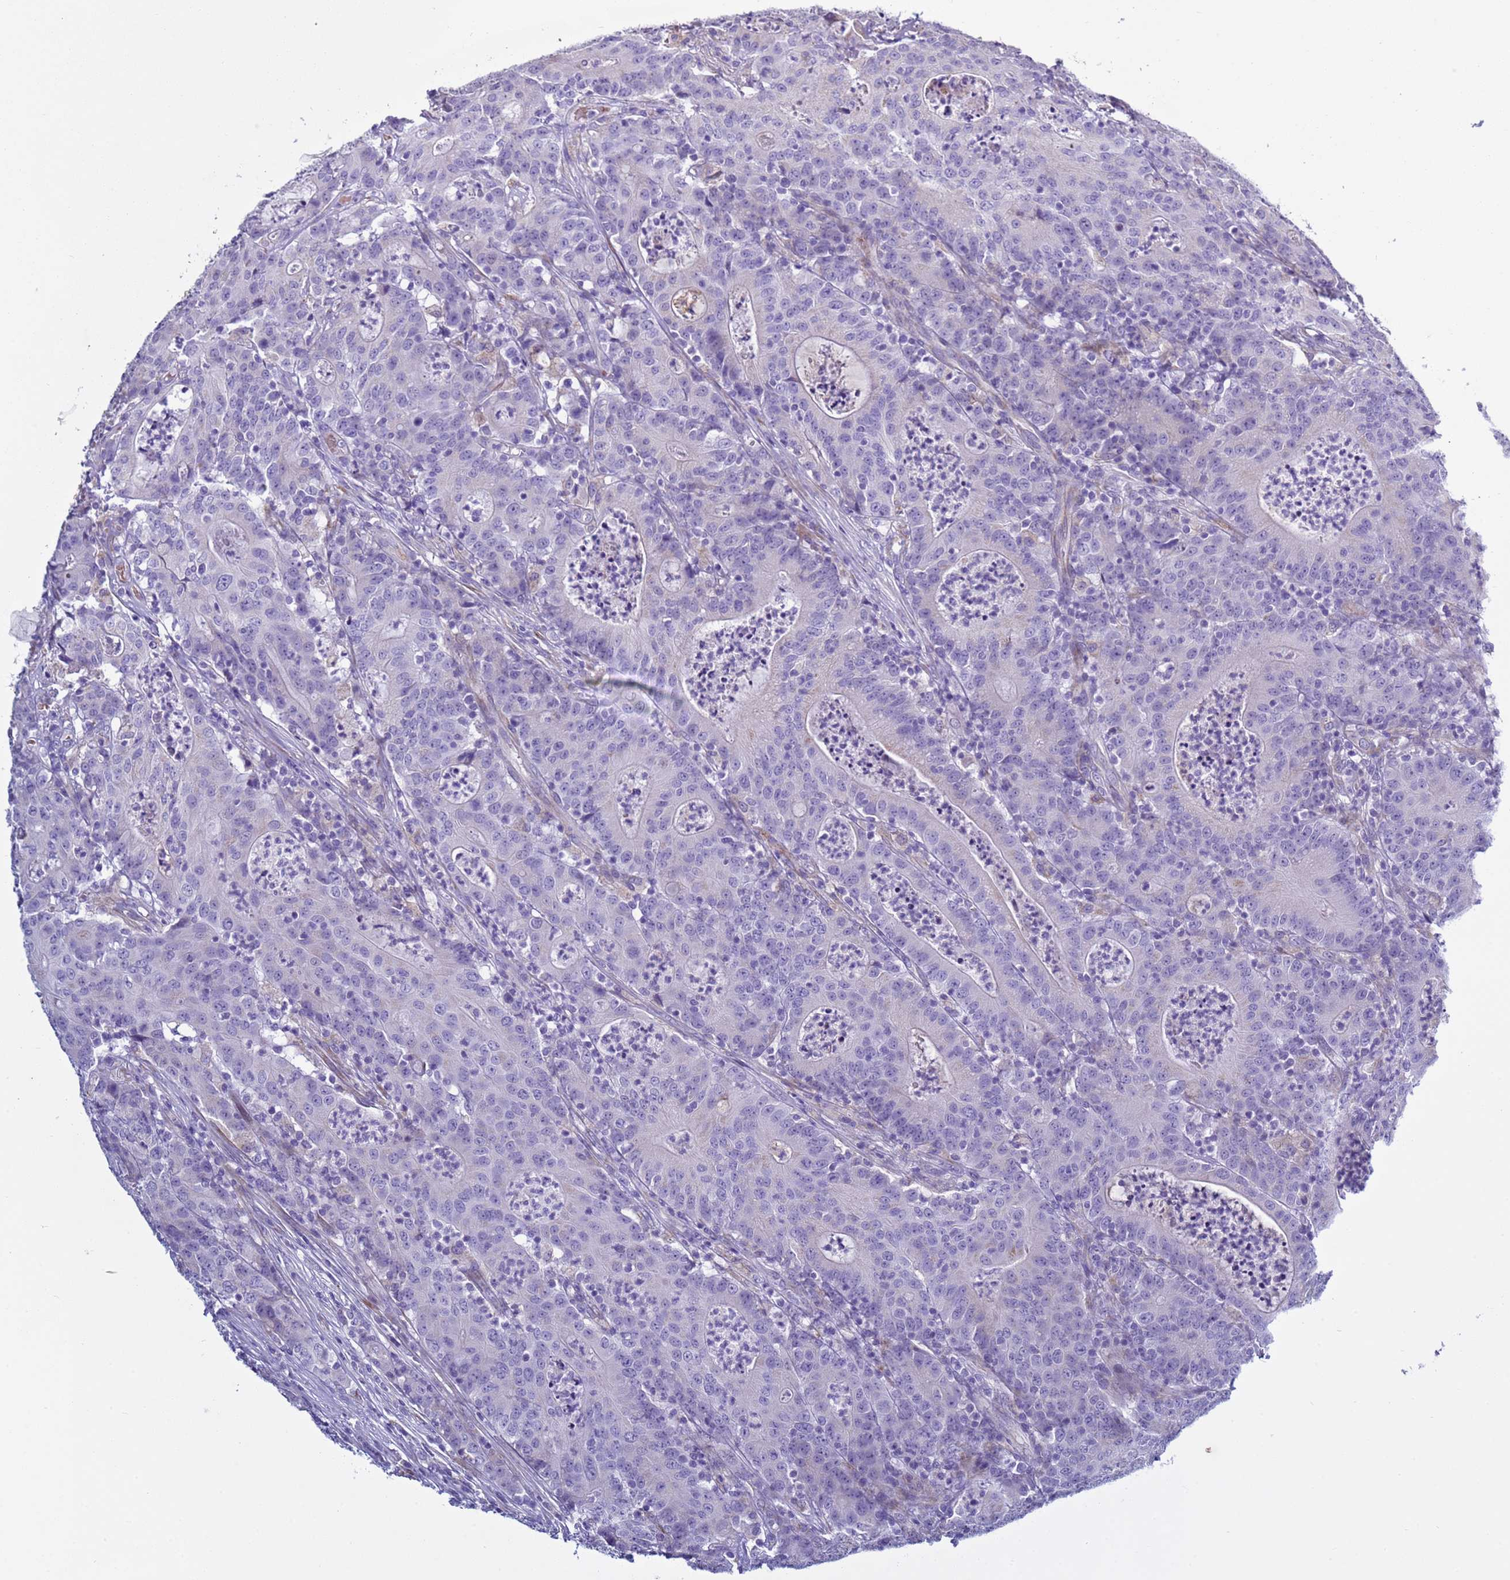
{"staining": {"intensity": "negative", "quantity": "none", "location": "none"}, "tissue": "colorectal cancer", "cell_type": "Tumor cells", "image_type": "cancer", "snomed": [{"axis": "morphology", "description": "Adenocarcinoma, NOS"}, {"axis": "topography", "description": "Colon"}], "caption": "IHC of colorectal cancer reveals no positivity in tumor cells. (DAB IHC visualized using brightfield microscopy, high magnification).", "gene": "ABHD17B", "patient": {"sex": "male", "age": 83}}